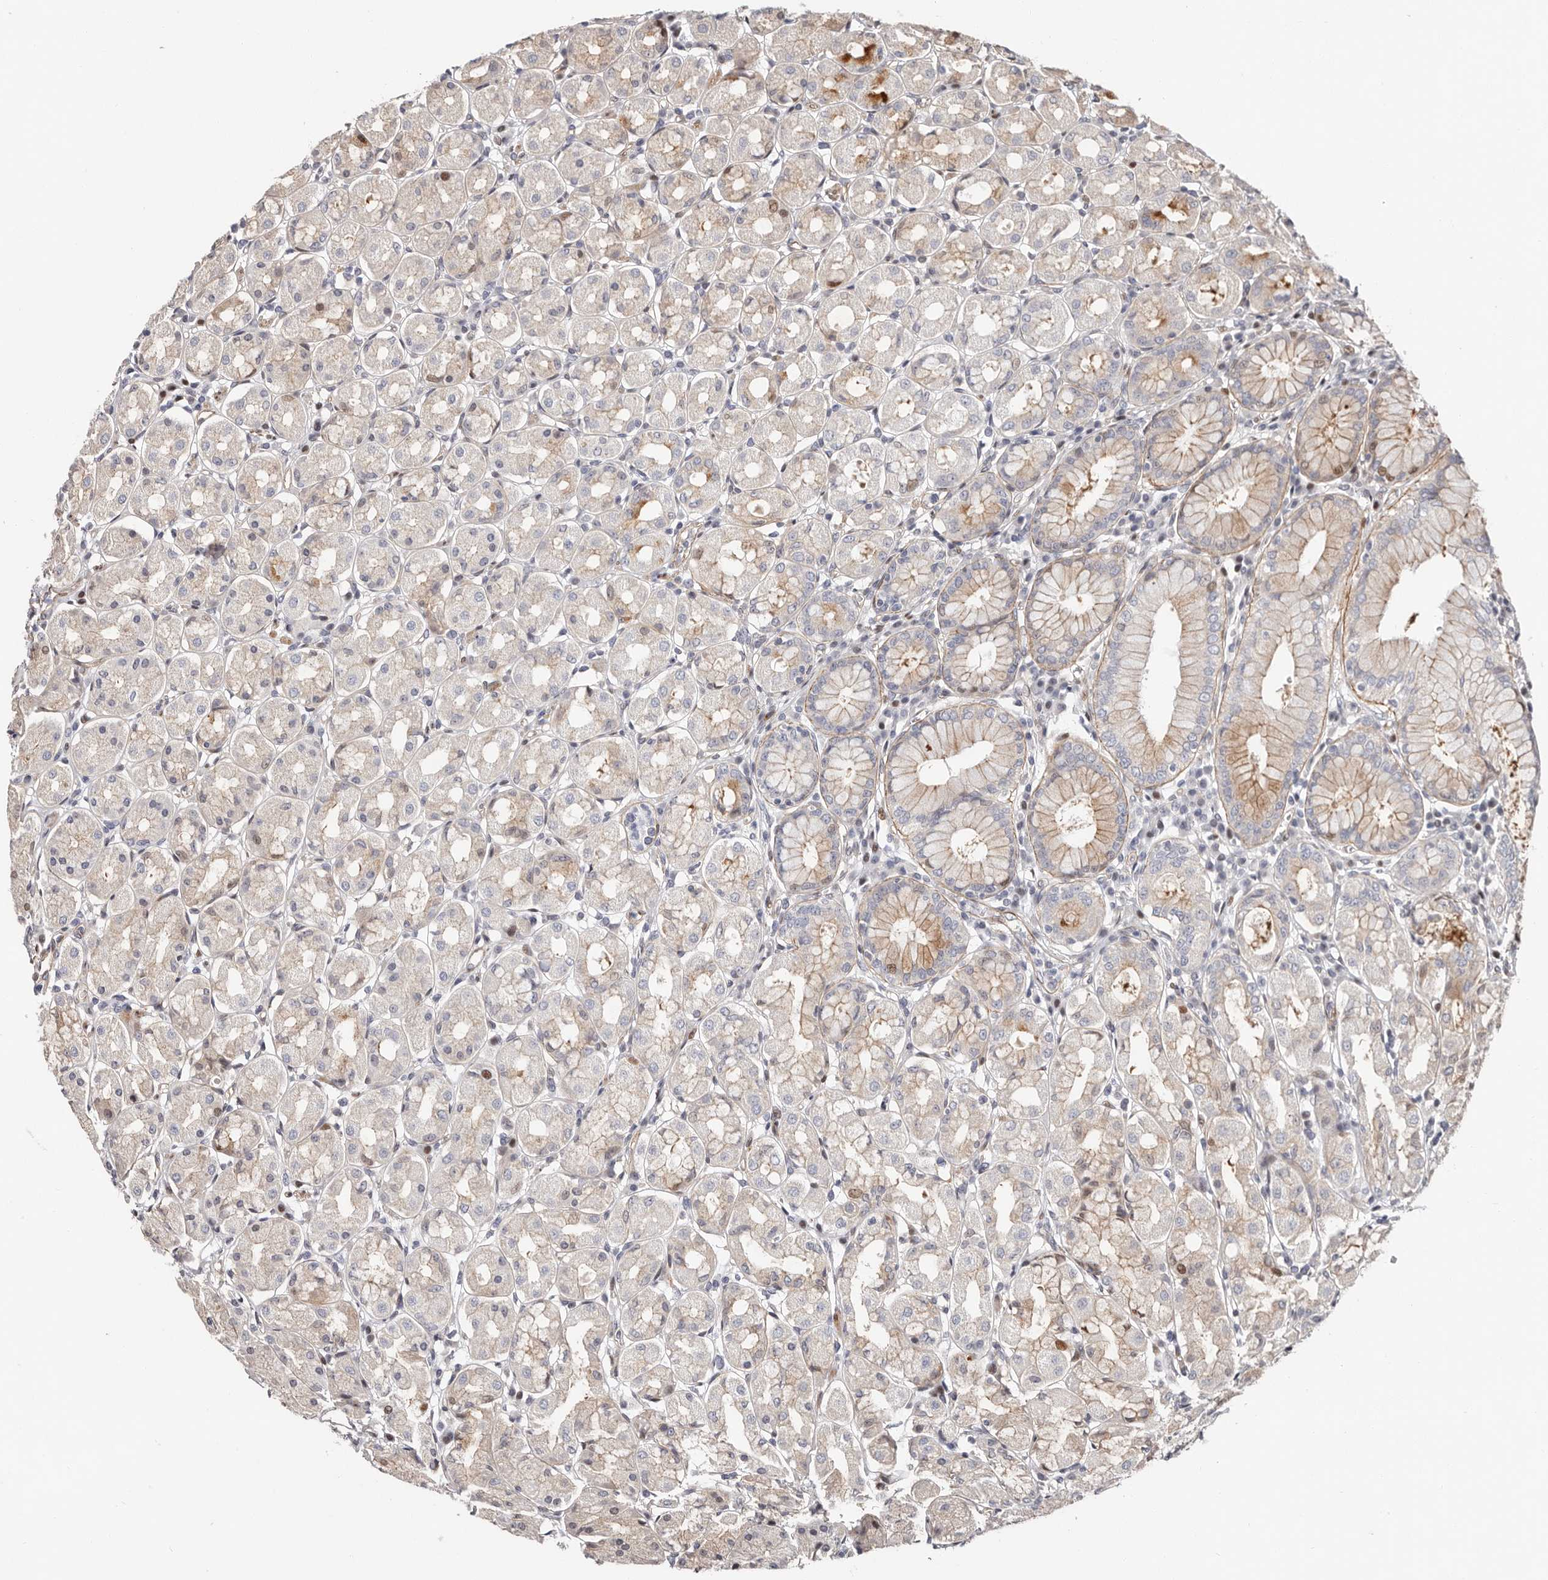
{"staining": {"intensity": "weak", "quantity": "<25%", "location": "cytoplasmic/membranous"}, "tissue": "stomach", "cell_type": "Glandular cells", "image_type": "normal", "snomed": [{"axis": "morphology", "description": "Normal tissue, NOS"}, {"axis": "topography", "description": "Stomach"}, {"axis": "topography", "description": "Stomach, lower"}], "caption": "IHC photomicrograph of normal human stomach stained for a protein (brown), which demonstrates no expression in glandular cells.", "gene": "EPHX3", "patient": {"sex": "female", "age": 56}}